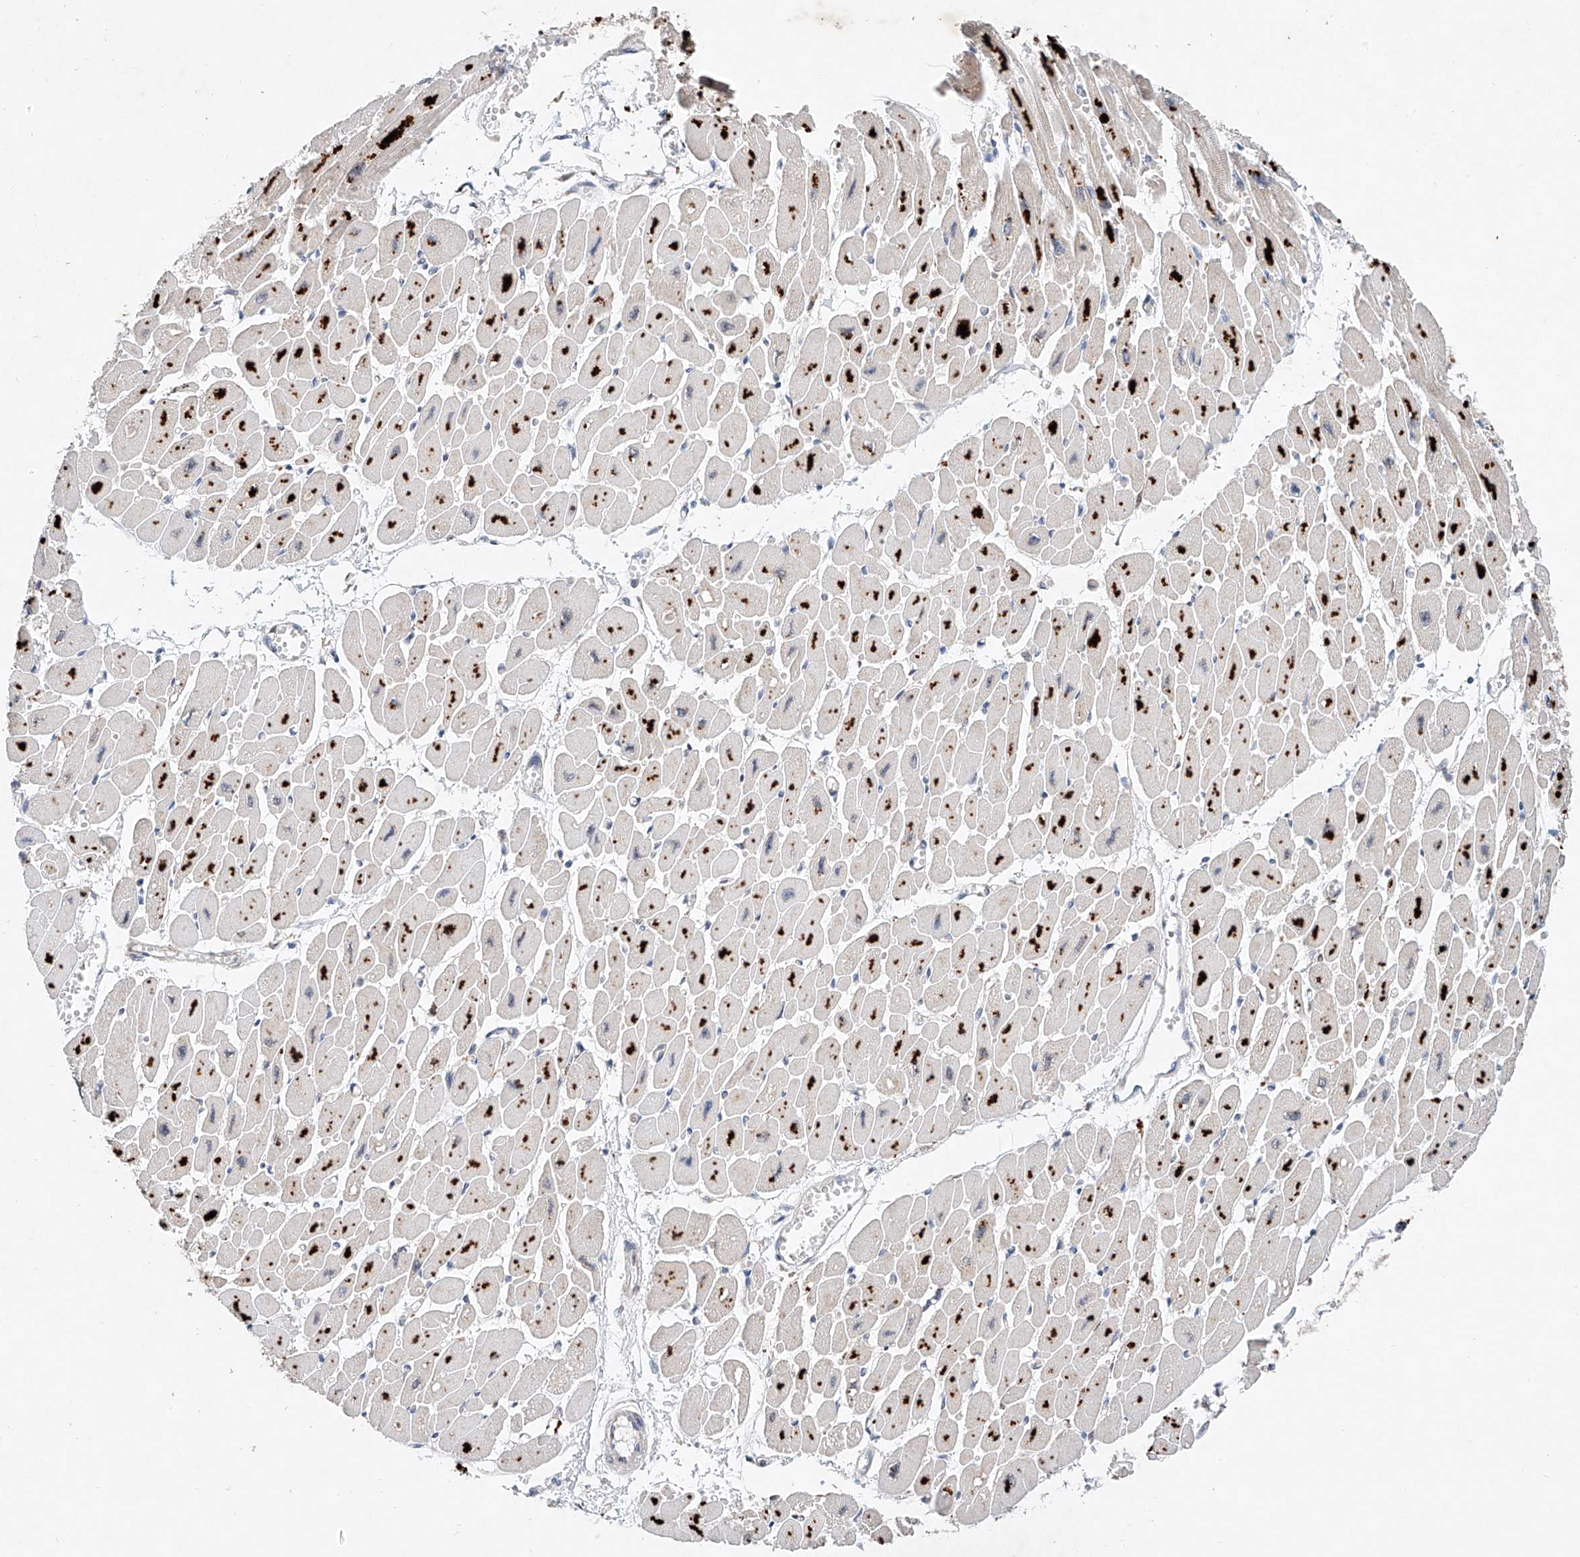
{"staining": {"intensity": "moderate", "quantity": ">75%", "location": "cytoplasmic/membranous"}, "tissue": "heart muscle", "cell_type": "Cardiomyocytes", "image_type": "normal", "snomed": [{"axis": "morphology", "description": "Normal tissue, NOS"}, {"axis": "topography", "description": "Heart"}], "caption": "Protein staining of benign heart muscle shows moderate cytoplasmic/membranous positivity in about >75% of cardiomyocytes.", "gene": "FASTK", "patient": {"sex": "female", "age": 54}}